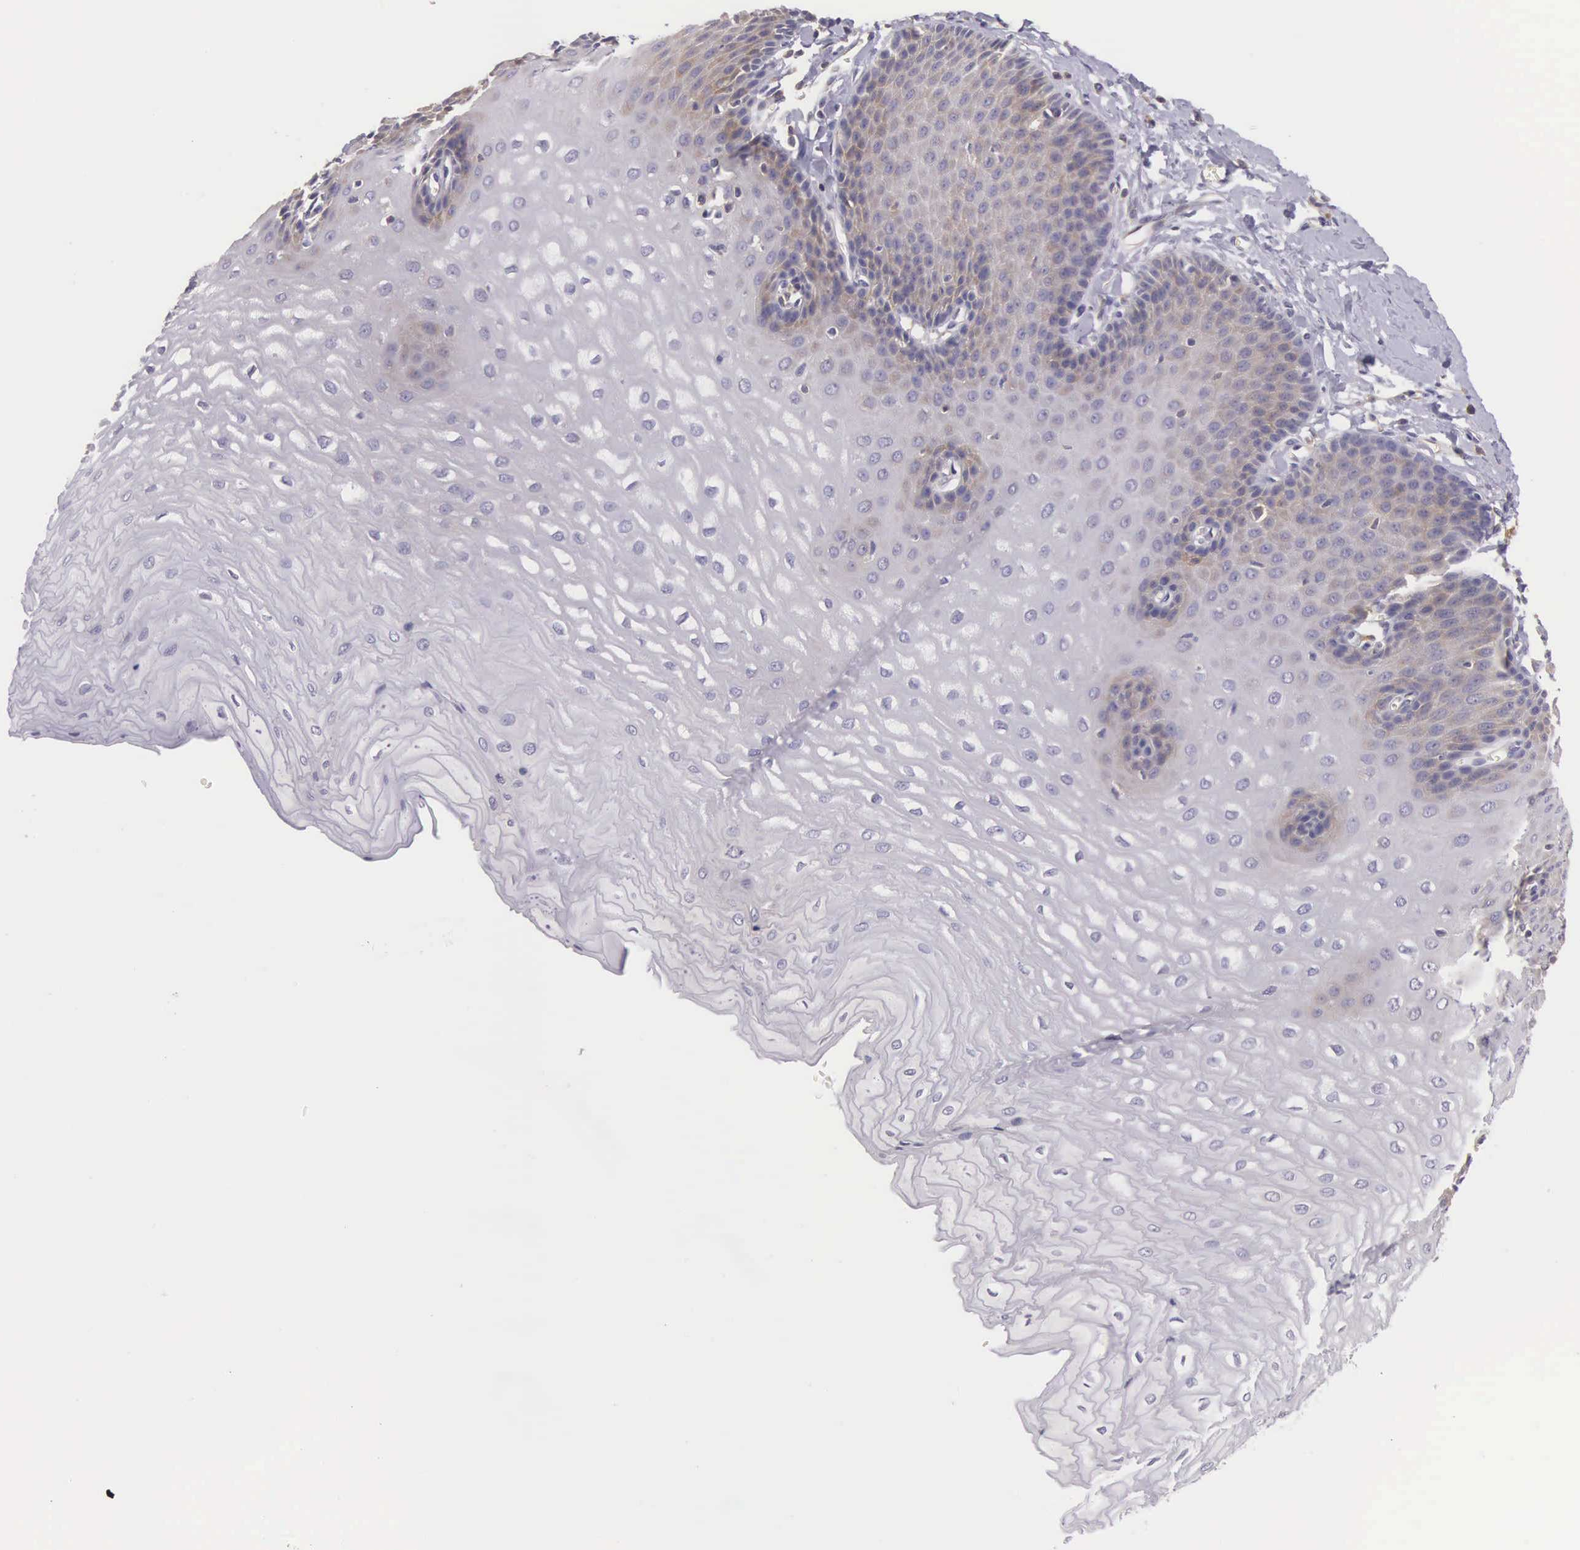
{"staining": {"intensity": "weak", "quantity": "<25%", "location": "cytoplasmic/membranous"}, "tissue": "esophagus", "cell_type": "Squamous epithelial cells", "image_type": "normal", "snomed": [{"axis": "morphology", "description": "Normal tissue, NOS"}, {"axis": "topography", "description": "Esophagus"}], "caption": "Protein analysis of unremarkable esophagus displays no significant positivity in squamous epithelial cells. (DAB (3,3'-diaminobenzidine) IHC, high magnification).", "gene": "OSBPL3", "patient": {"sex": "male", "age": 70}}